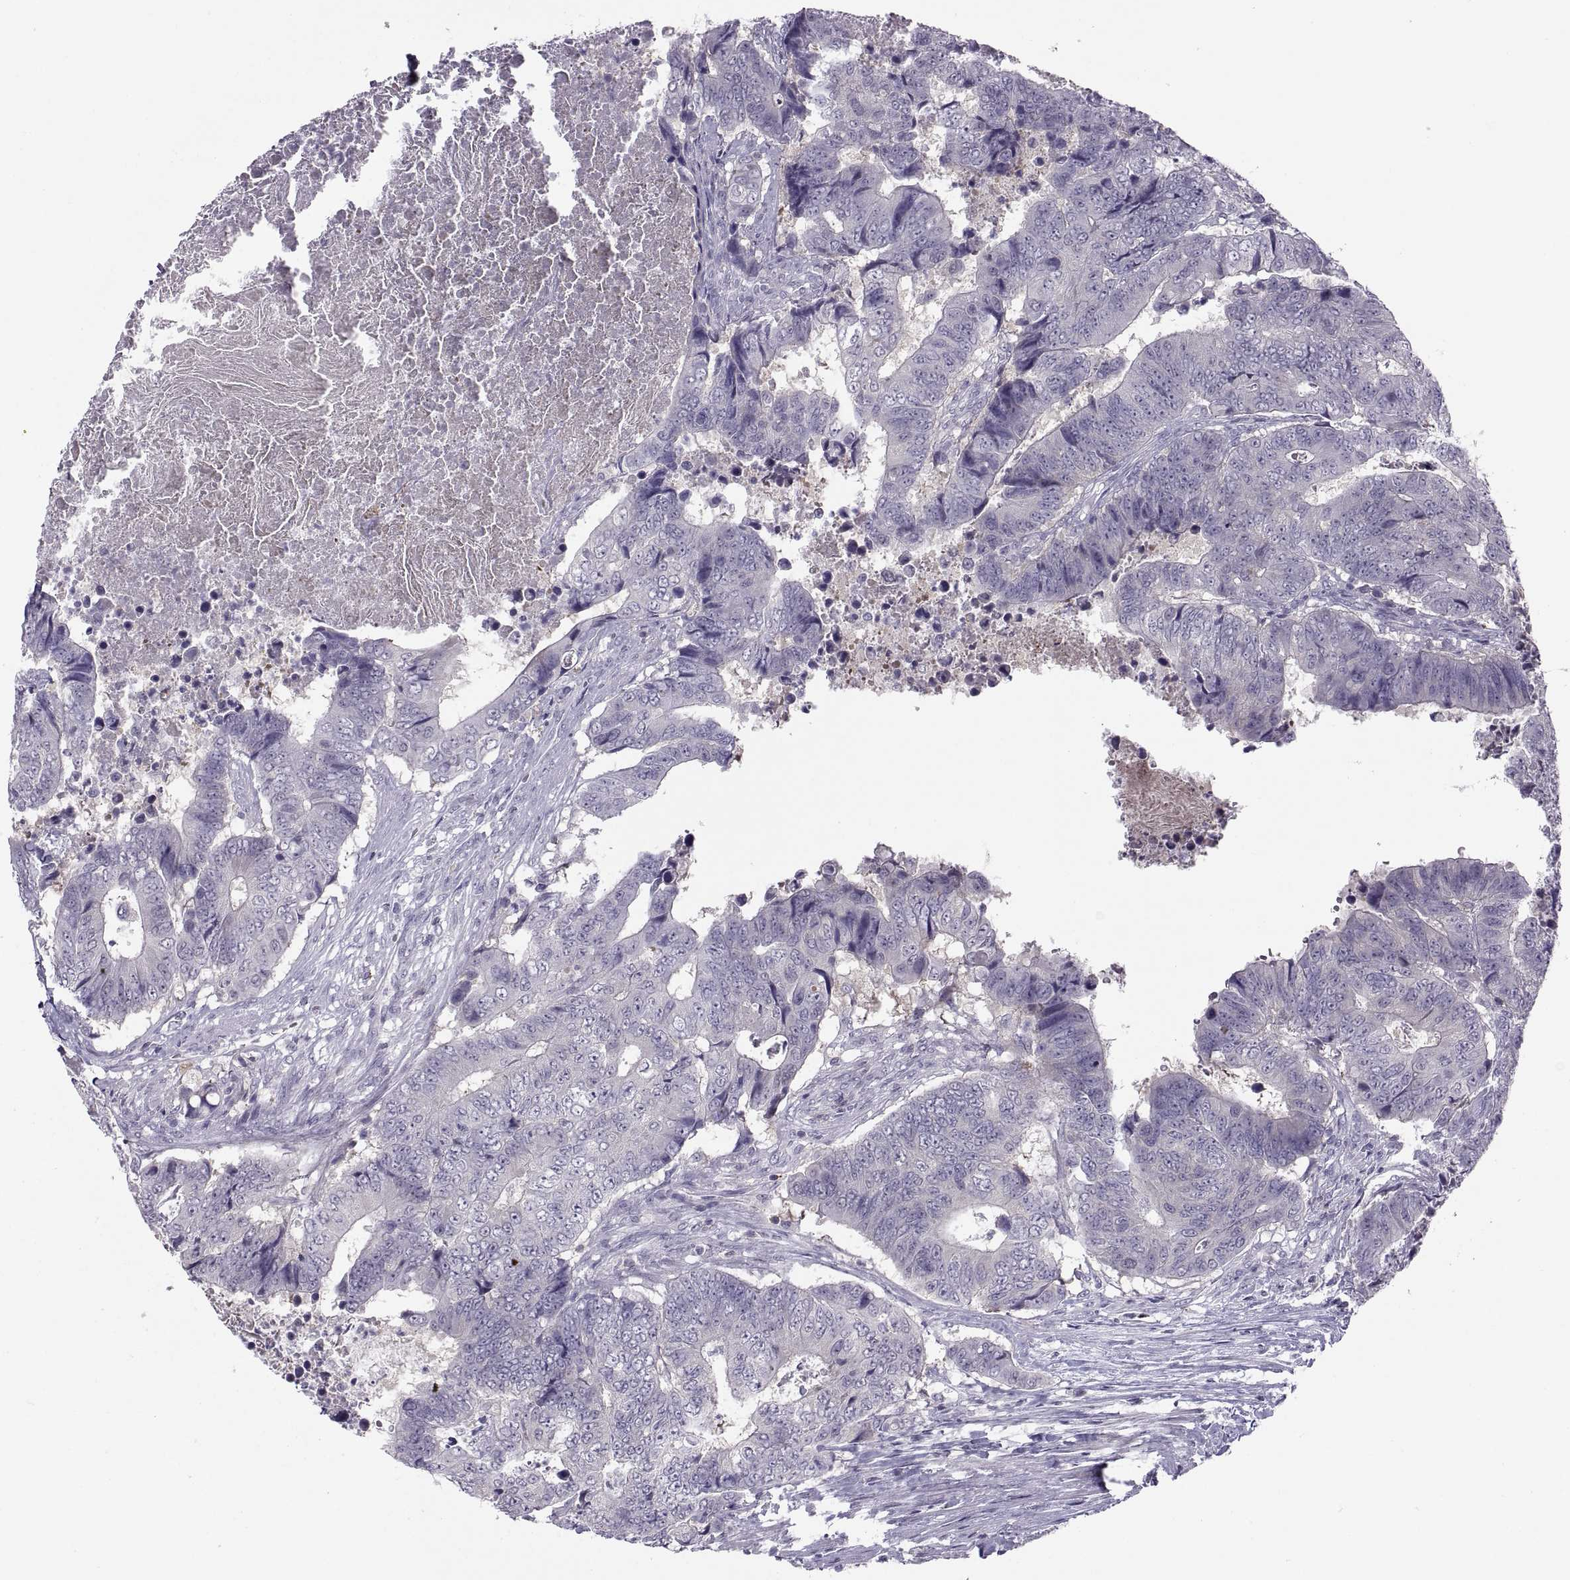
{"staining": {"intensity": "negative", "quantity": "none", "location": "none"}, "tissue": "colorectal cancer", "cell_type": "Tumor cells", "image_type": "cancer", "snomed": [{"axis": "morphology", "description": "Adenocarcinoma, NOS"}, {"axis": "topography", "description": "Colon"}], "caption": "A micrograph of colorectal adenocarcinoma stained for a protein demonstrates no brown staining in tumor cells.", "gene": "TTC21A", "patient": {"sex": "female", "age": 48}}